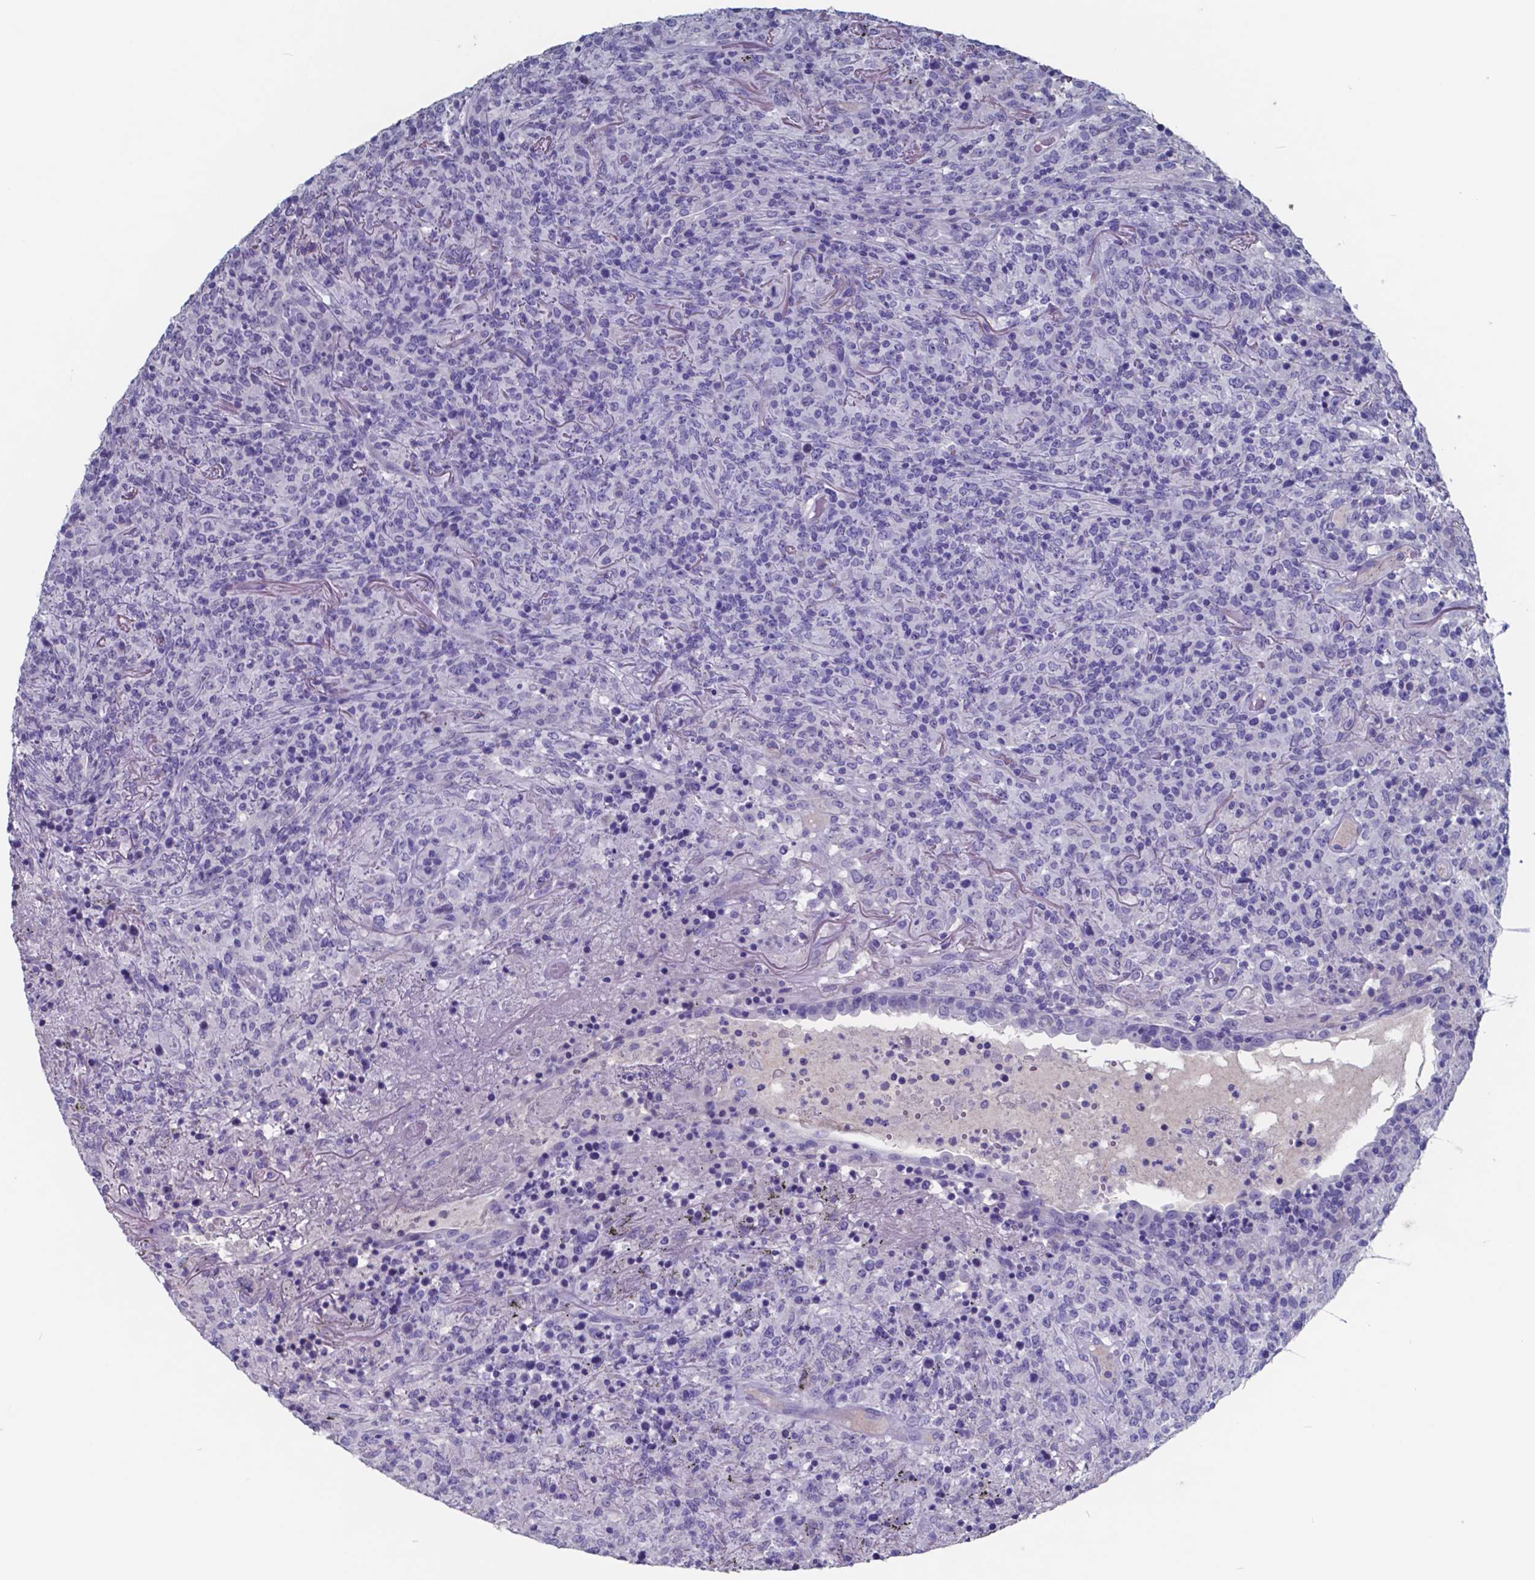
{"staining": {"intensity": "negative", "quantity": "none", "location": "none"}, "tissue": "lymphoma", "cell_type": "Tumor cells", "image_type": "cancer", "snomed": [{"axis": "morphology", "description": "Malignant lymphoma, non-Hodgkin's type, High grade"}, {"axis": "topography", "description": "Lung"}], "caption": "IHC histopathology image of neoplastic tissue: lymphoma stained with DAB exhibits no significant protein staining in tumor cells. (DAB (3,3'-diaminobenzidine) immunohistochemistry, high magnification).", "gene": "TTR", "patient": {"sex": "male", "age": 79}}